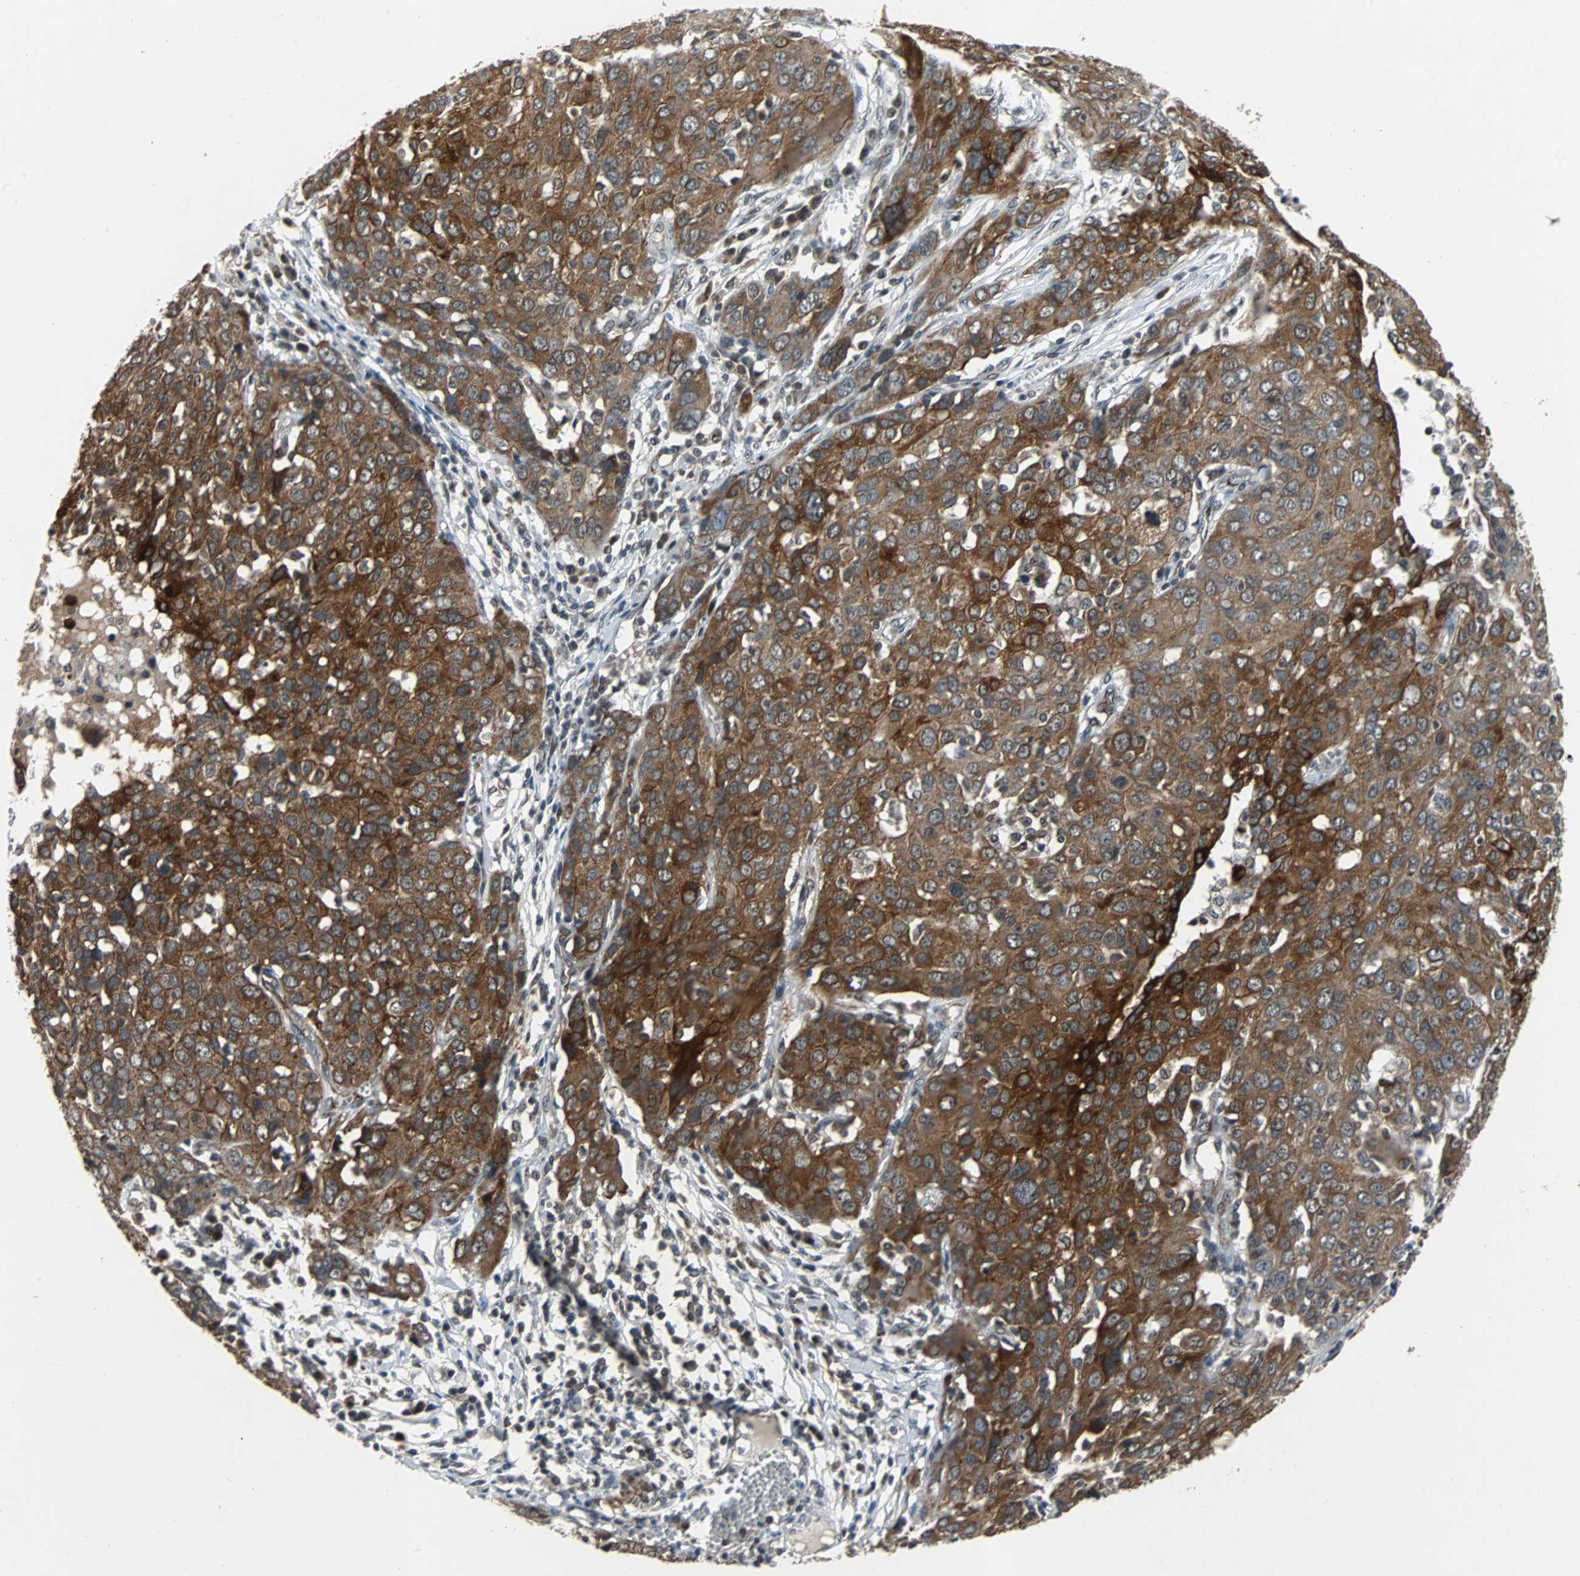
{"staining": {"intensity": "strong", "quantity": ">75%", "location": "cytoplasmic/membranous"}, "tissue": "ovarian cancer", "cell_type": "Tumor cells", "image_type": "cancer", "snomed": [{"axis": "morphology", "description": "Carcinoma, endometroid"}, {"axis": "topography", "description": "Ovary"}], "caption": "Brown immunohistochemical staining in human endometroid carcinoma (ovarian) reveals strong cytoplasmic/membranous expression in about >75% of tumor cells.", "gene": "LSR", "patient": {"sex": "female", "age": 50}}